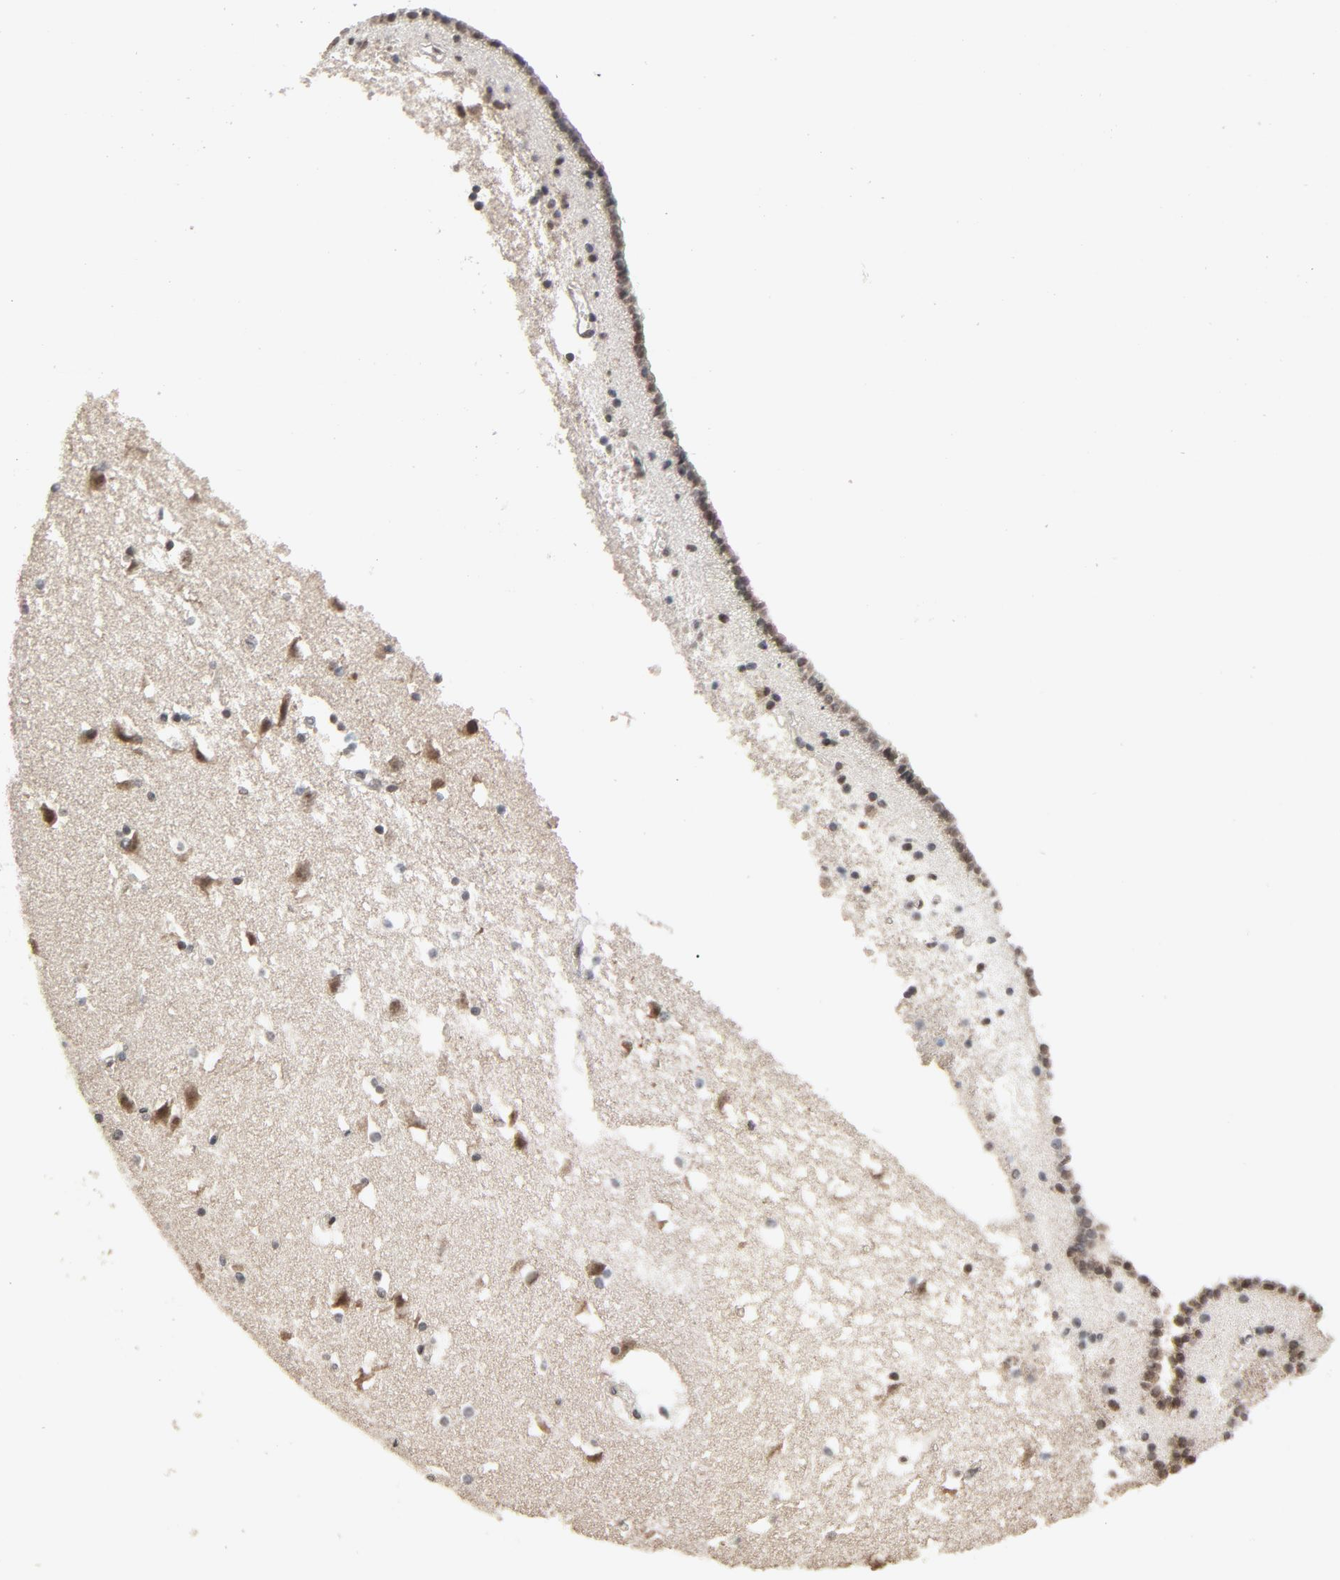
{"staining": {"intensity": "weak", "quantity": "25%-75%", "location": "nuclear"}, "tissue": "caudate", "cell_type": "Glial cells", "image_type": "normal", "snomed": [{"axis": "morphology", "description": "Normal tissue, NOS"}, {"axis": "topography", "description": "Lateral ventricle wall"}], "caption": "High-power microscopy captured an immunohistochemistry (IHC) image of normal caudate, revealing weak nuclear positivity in approximately 25%-75% of glial cells. (brown staining indicates protein expression, while blue staining denotes nuclei).", "gene": "POM121", "patient": {"sex": "male", "age": 45}}